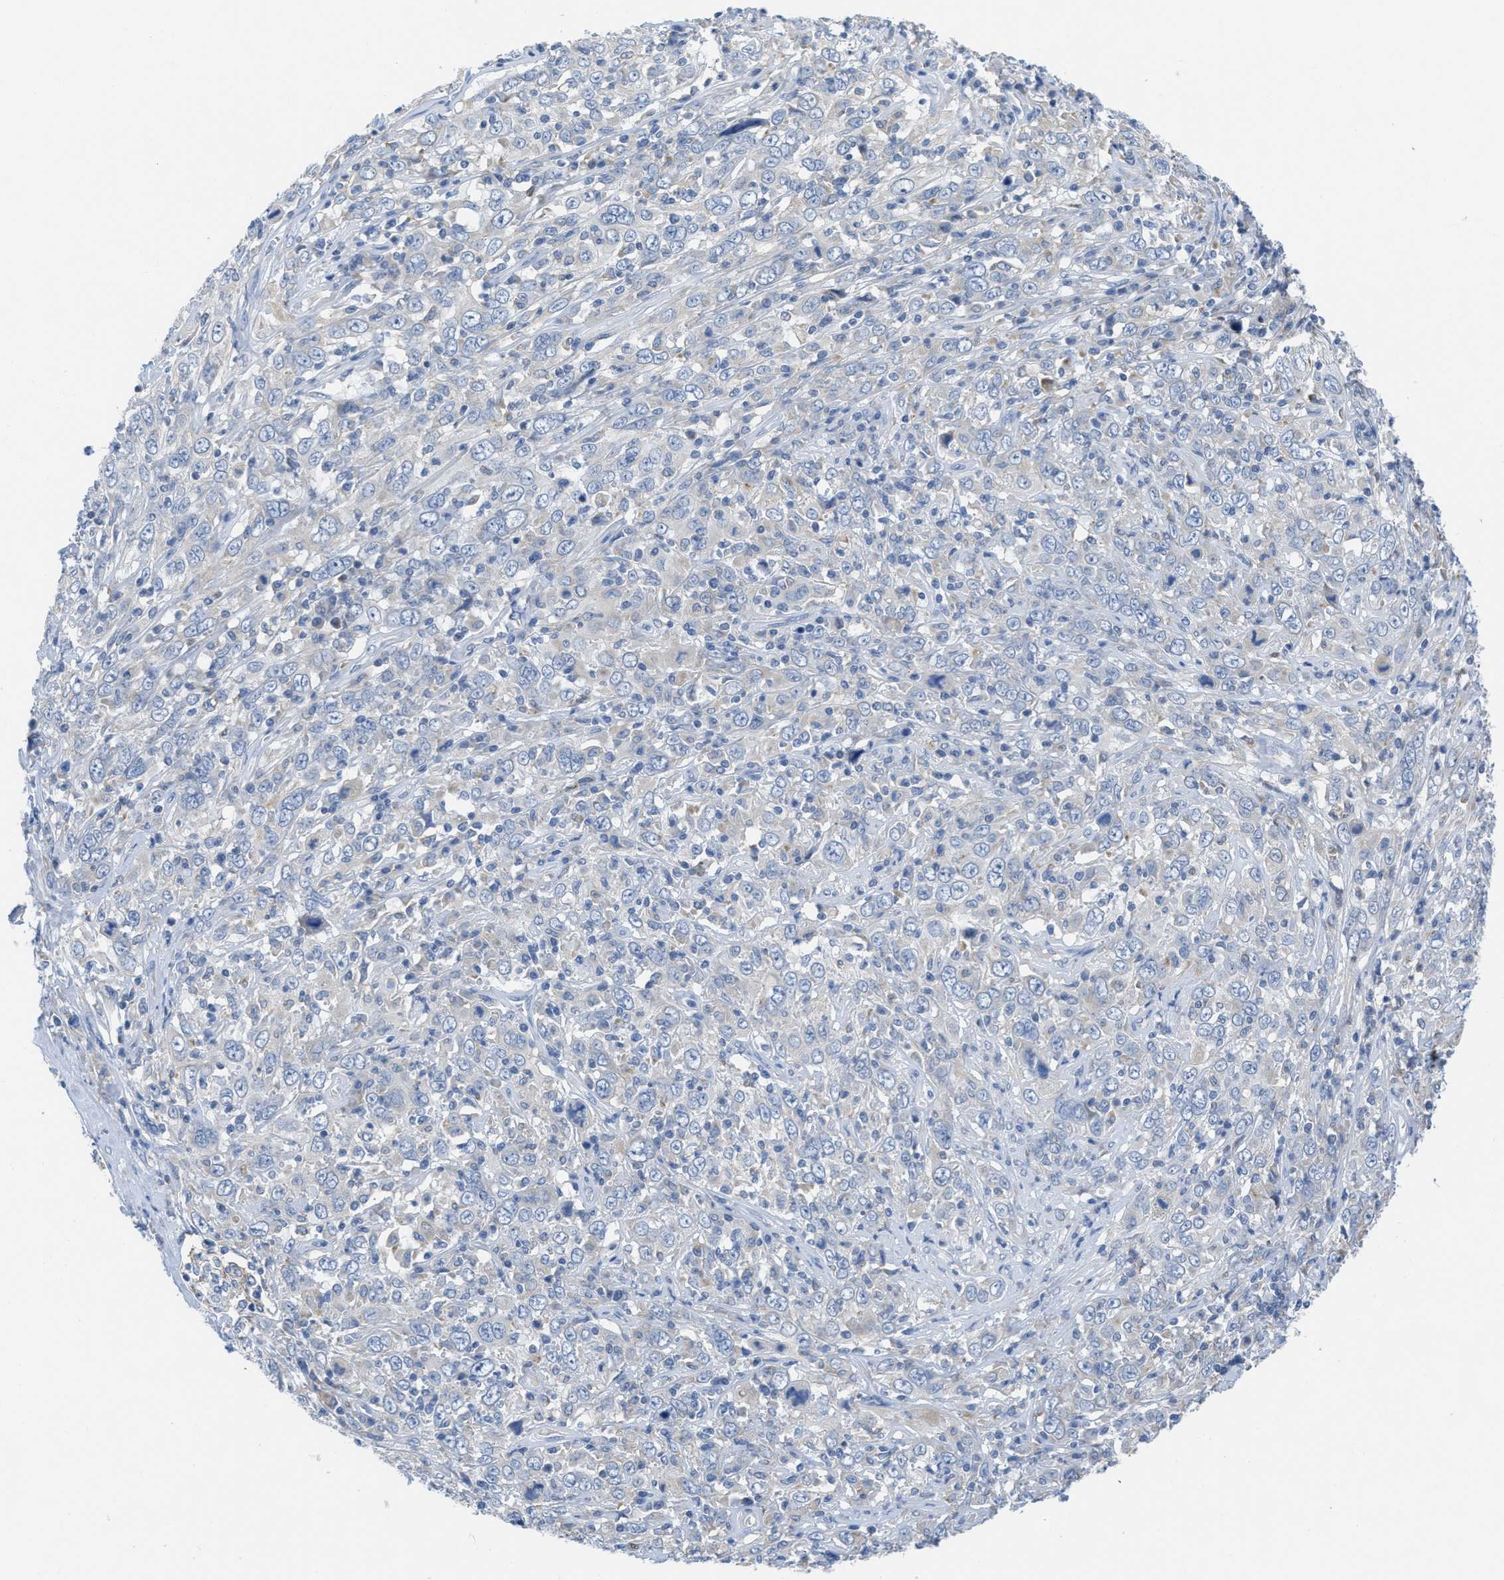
{"staining": {"intensity": "negative", "quantity": "none", "location": "none"}, "tissue": "cervical cancer", "cell_type": "Tumor cells", "image_type": "cancer", "snomed": [{"axis": "morphology", "description": "Squamous cell carcinoma, NOS"}, {"axis": "topography", "description": "Cervix"}], "caption": "Immunohistochemistry (IHC) photomicrograph of neoplastic tissue: human cervical cancer stained with DAB shows no significant protein positivity in tumor cells.", "gene": "PTDSS1", "patient": {"sex": "female", "age": 46}}